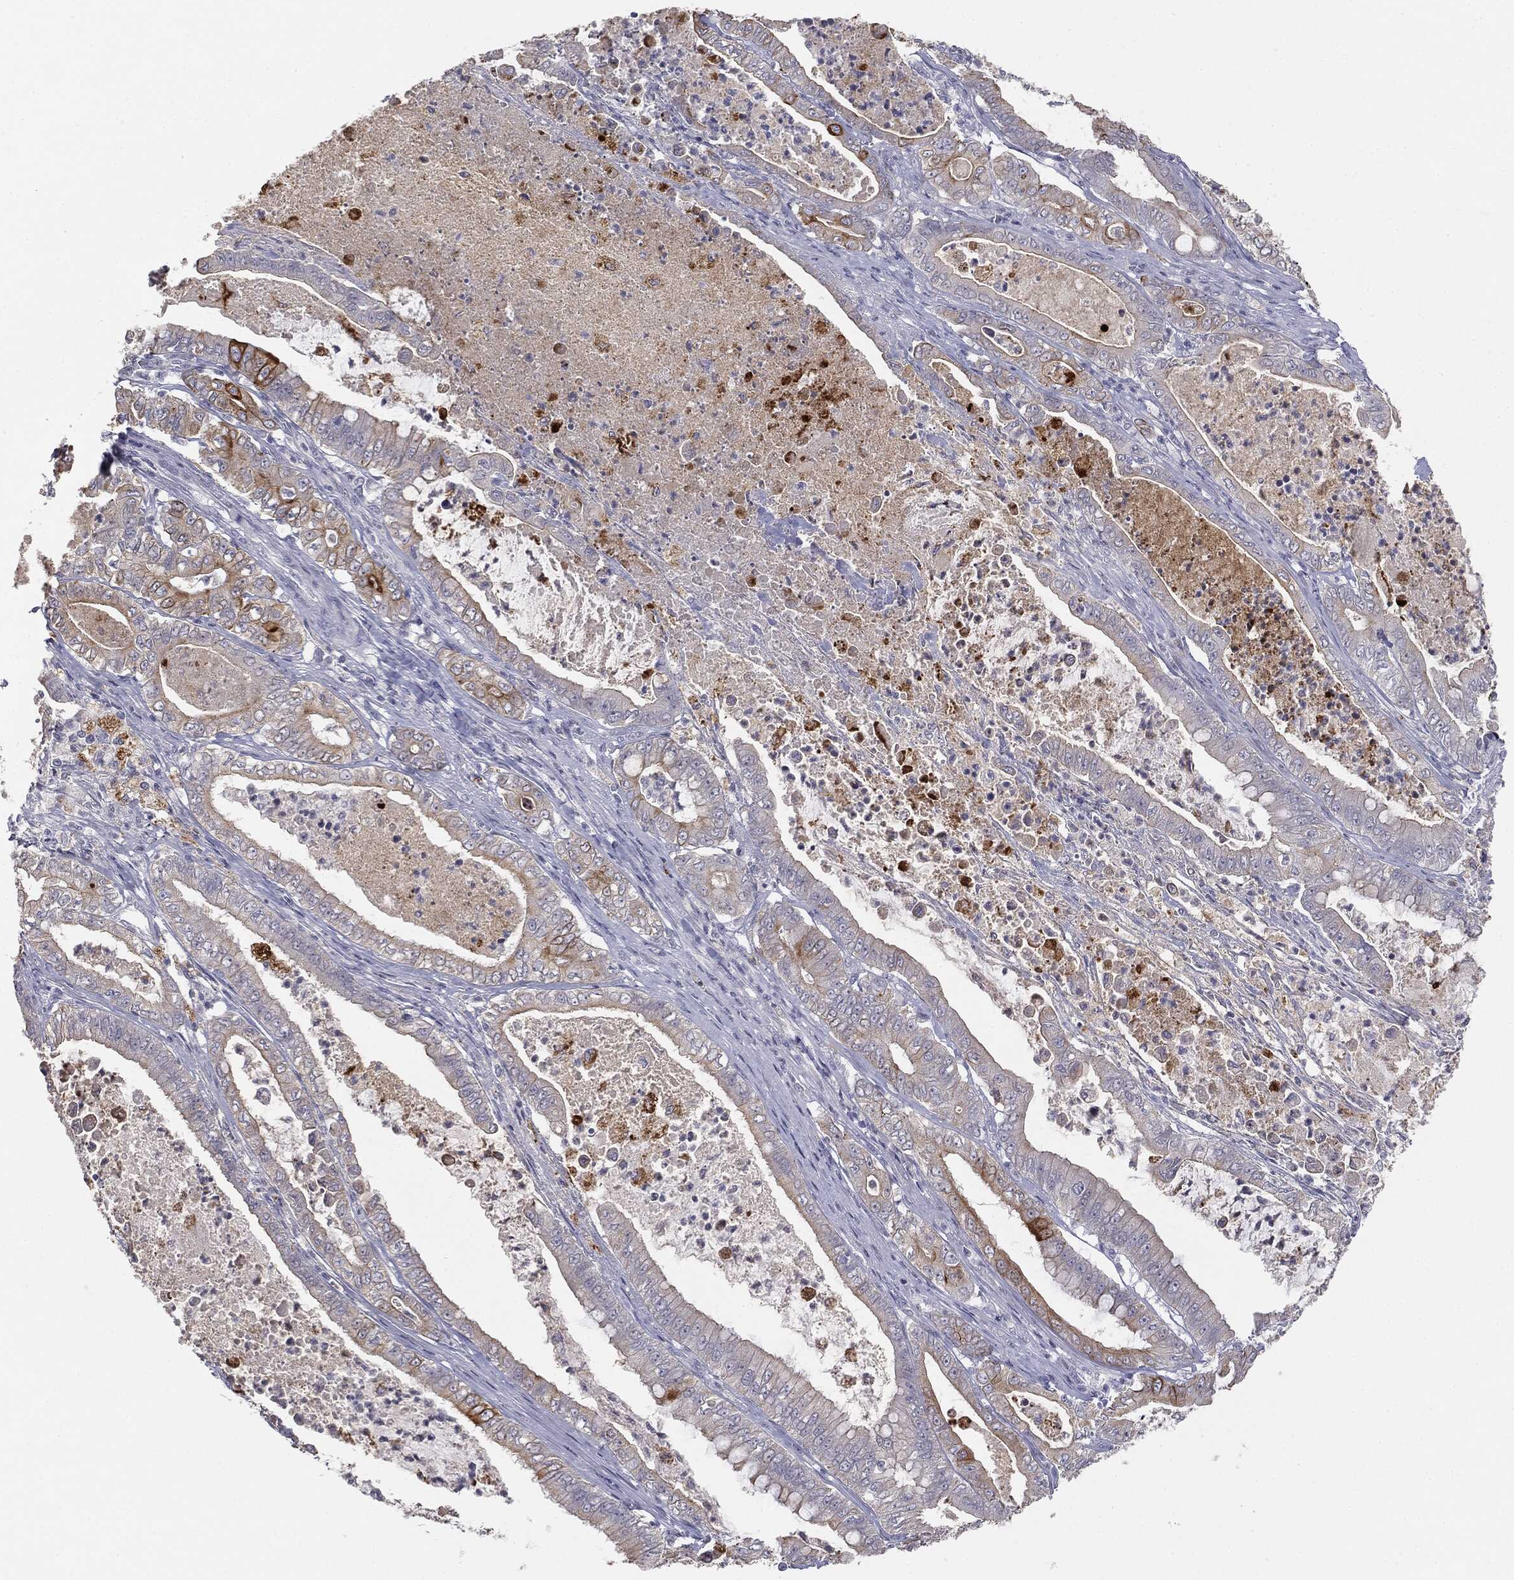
{"staining": {"intensity": "strong", "quantity": "<25%", "location": "cytoplasmic/membranous"}, "tissue": "pancreatic cancer", "cell_type": "Tumor cells", "image_type": "cancer", "snomed": [{"axis": "morphology", "description": "Adenocarcinoma, NOS"}, {"axis": "topography", "description": "Pancreas"}], "caption": "The photomicrograph exhibits staining of pancreatic cancer (adenocarcinoma), revealing strong cytoplasmic/membranous protein positivity (brown color) within tumor cells.", "gene": "MUC1", "patient": {"sex": "male", "age": 71}}